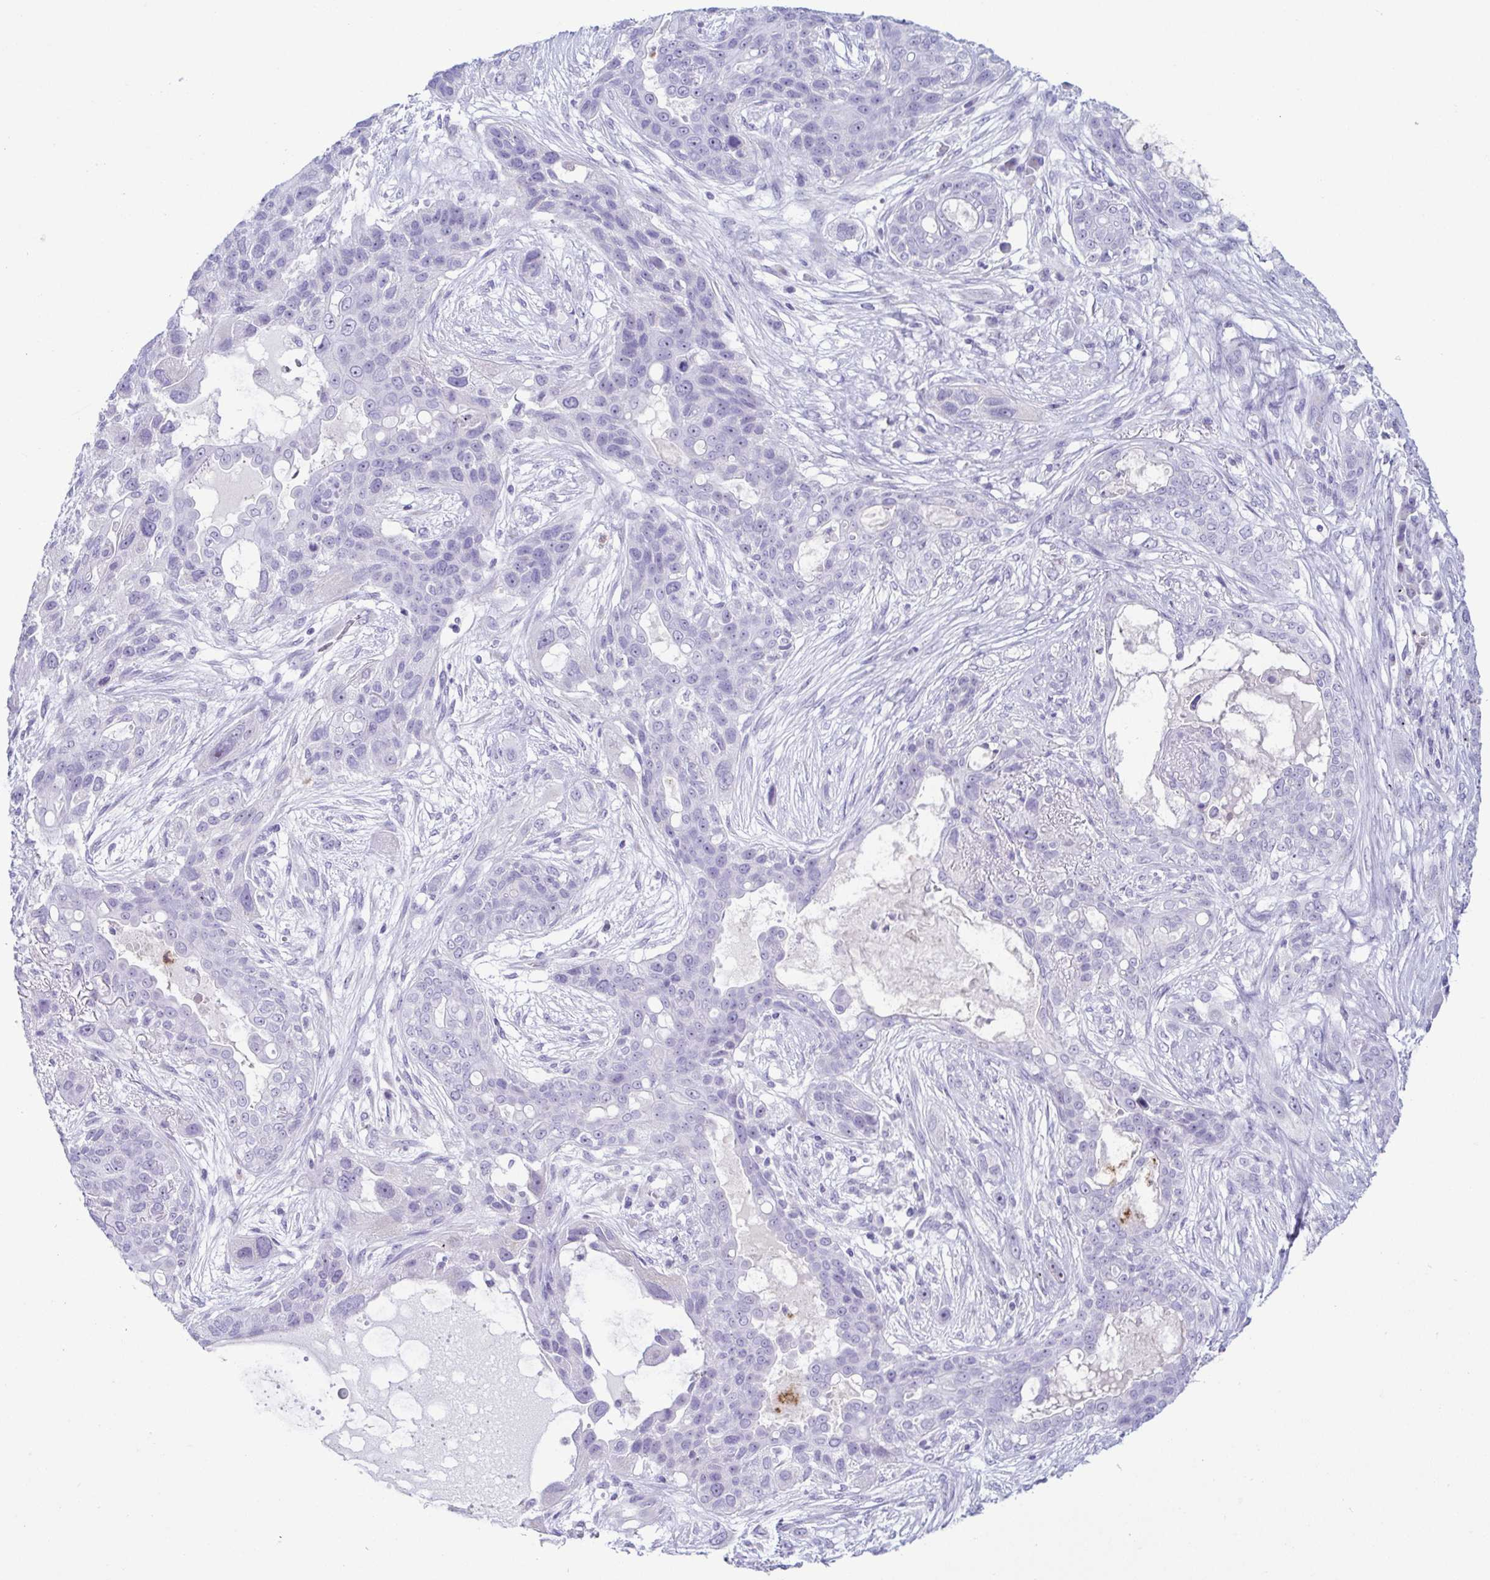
{"staining": {"intensity": "negative", "quantity": "none", "location": "none"}, "tissue": "lung cancer", "cell_type": "Tumor cells", "image_type": "cancer", "snomed": [{"axis": "morphology", "description": "Squamous cell carcinoma, NOS"}, {"axis": "topography", "description": "Lung"}], "caption": "Immunohistochemistry image of neoplastic tissue: human lung cancer (squamous cell carcinoma) stained with DAB exhibits no significant protein expression in tumor cells.", "gene": "AZU1", "patient": {"sex": "female", "age": 70}}